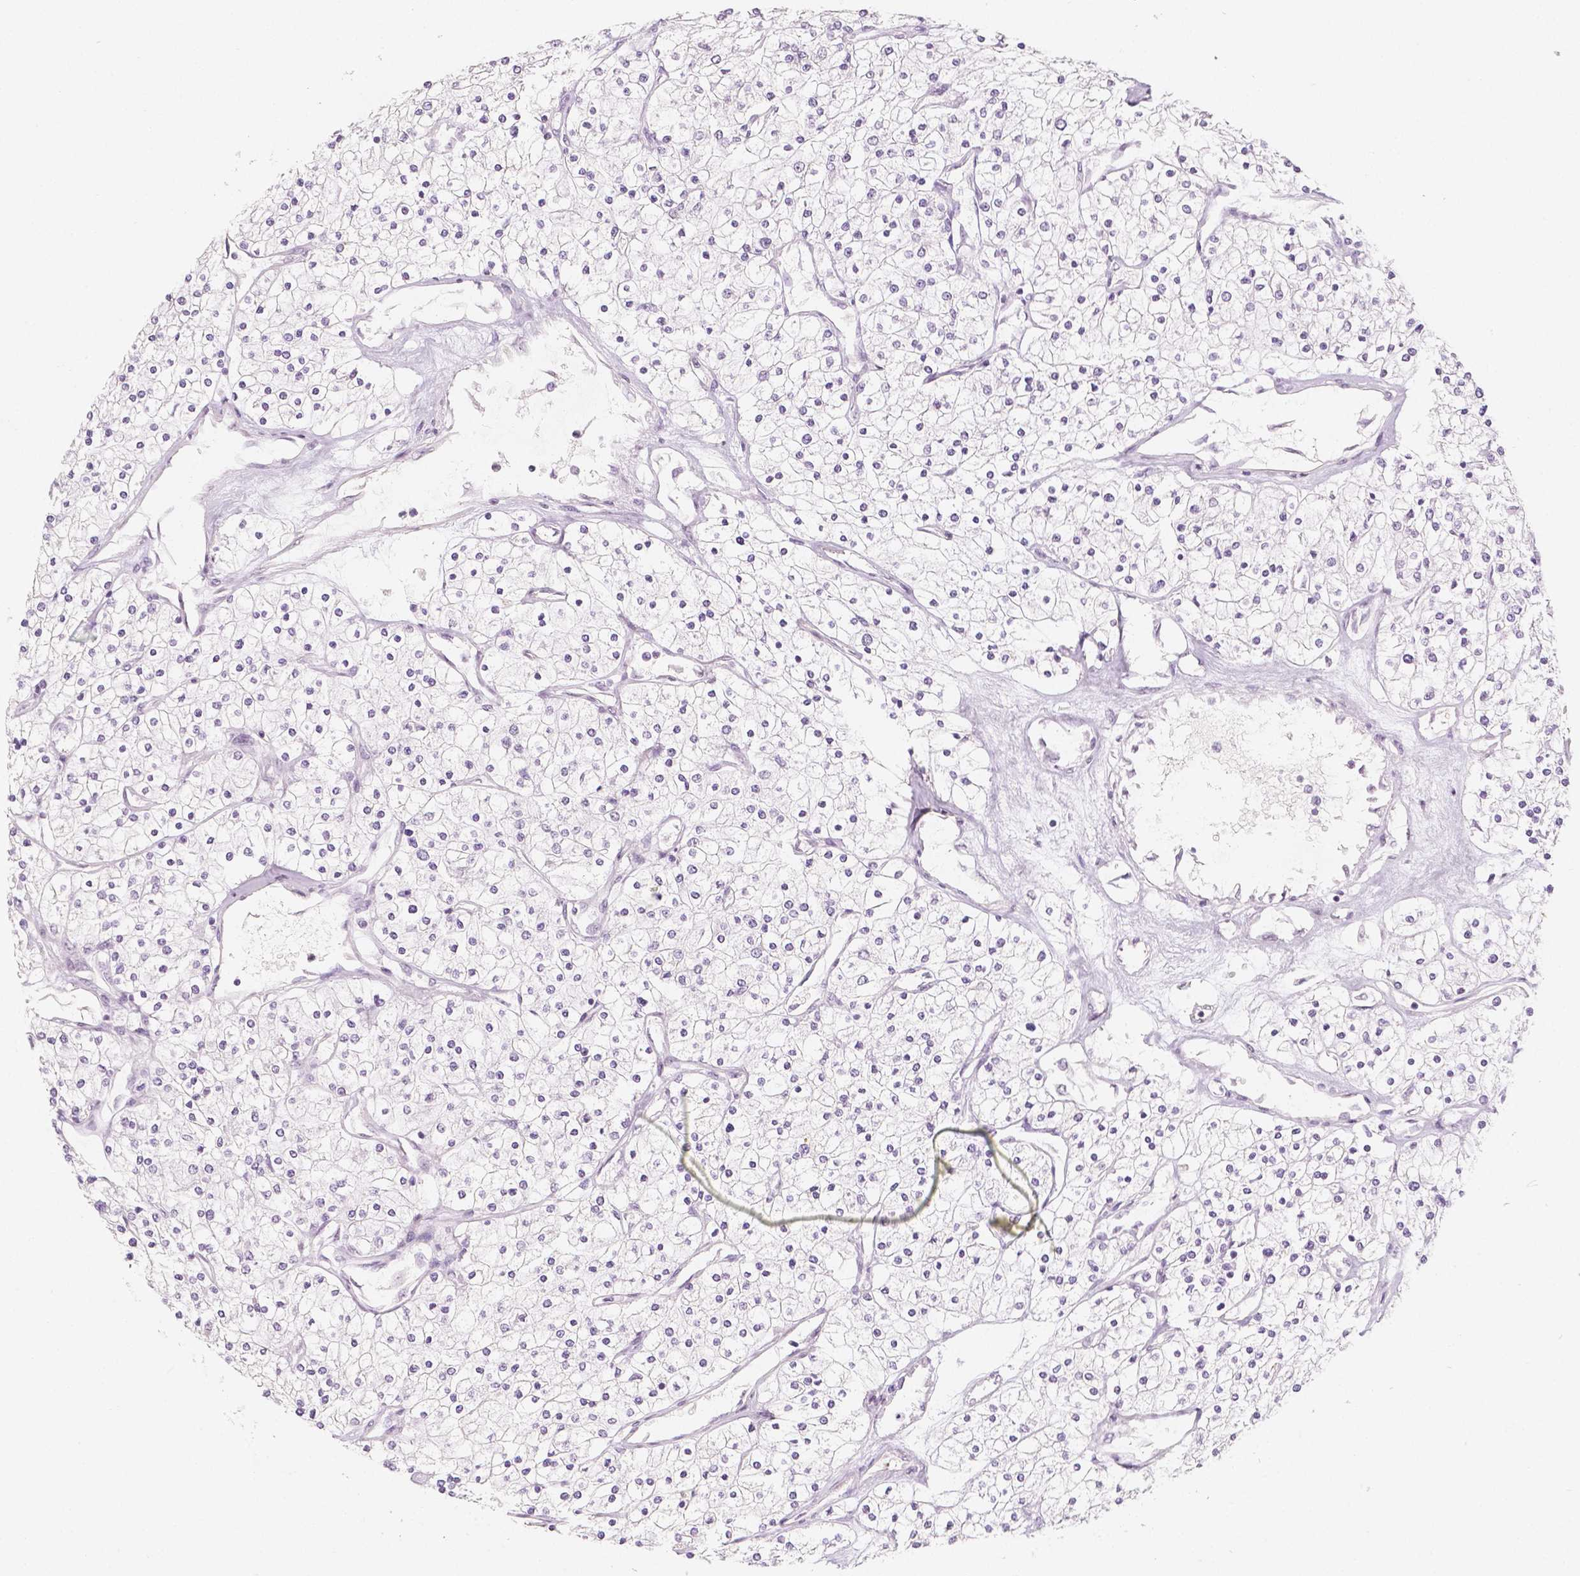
{"staining": {"intensity": "negative", "quantity": "none", "location": "none"}, "tissue": "renal cancer", "cell_type": "Tumor cells", "image_type": "cancer", "snomed": [{"axis": "morphology", "description": "Adenocarcinoma, NOS"}, {"axis": "topography", "description": "Kidney"}], "caption": "The photomicrograph demonstrates no significant staining in tumor cells of renal adenocarcinoma. The staining is performed using DAB (3,3'-diaminobenzidine) brown chromogen with nuclei counter-stained in using hematoxylin.", "gene": "KDM5B", "patient": {"sex": "male", "age": 80}}